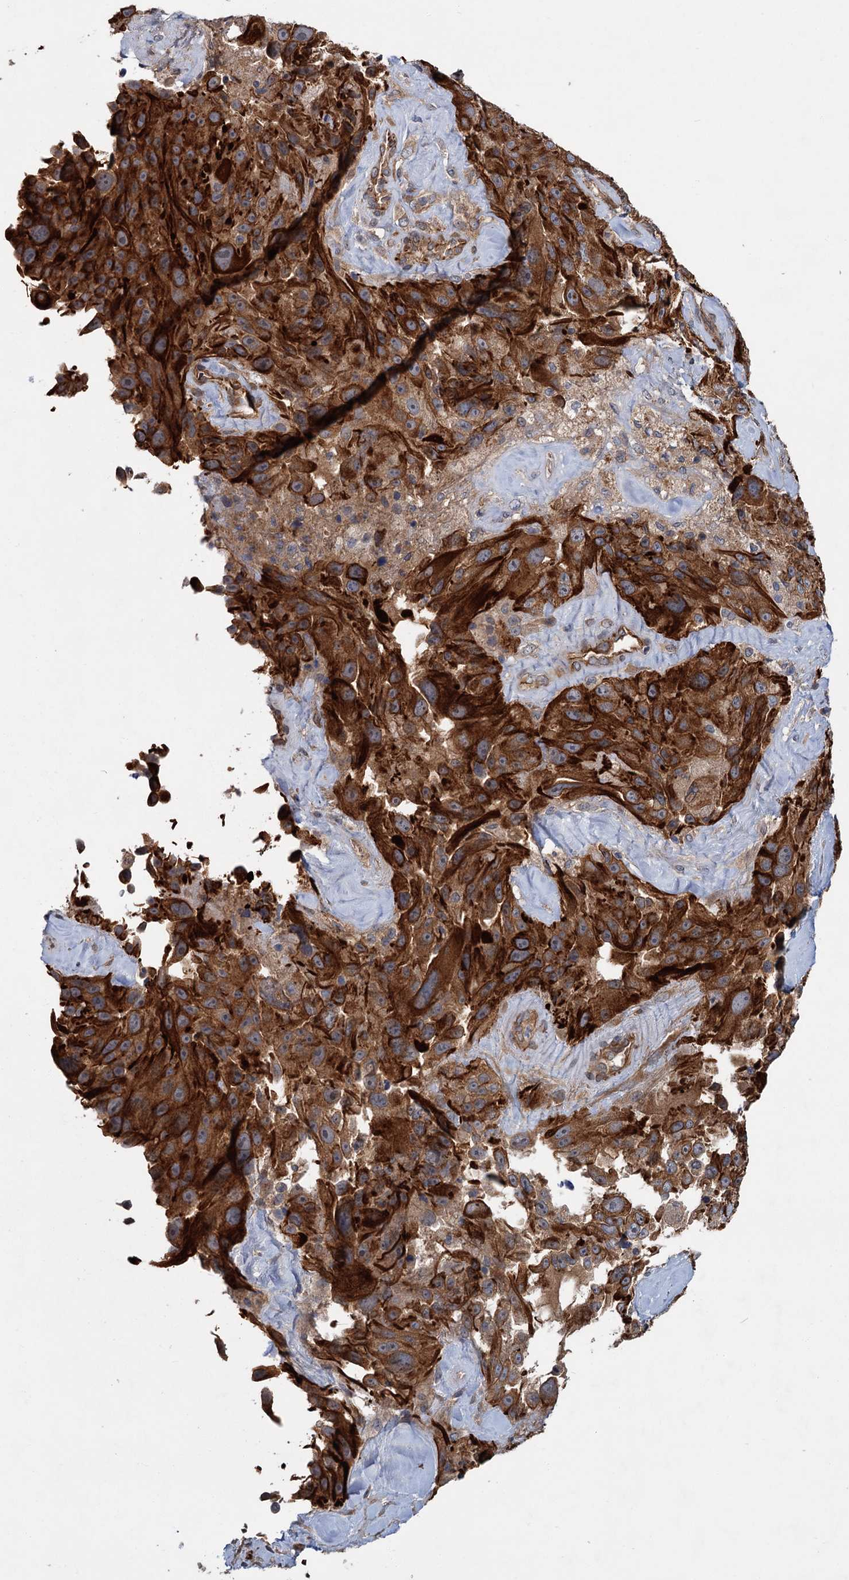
{"staining": {"intensity": "strong", "quantity": ">75%", "location": "cytoplasmic/membranous"}, "tissue": "melanoma", "cell_type": "Tumor cells", "image_type": "cancer", "snomed": [{"axis": "morphology", "description": "Malignant melanoma, Metastatic site"}, {"axis": "topography", "description": "Lymph node"}], "caption": "Strong cytoplasmic/membranous expression for a protein is appreciated in about >75% of tumor cells of malignant melanoma (metastatic site) using immunohistochemistry (IHC).", "gene": "PKN2", "patient": {"sex": "male", "age": 62}}